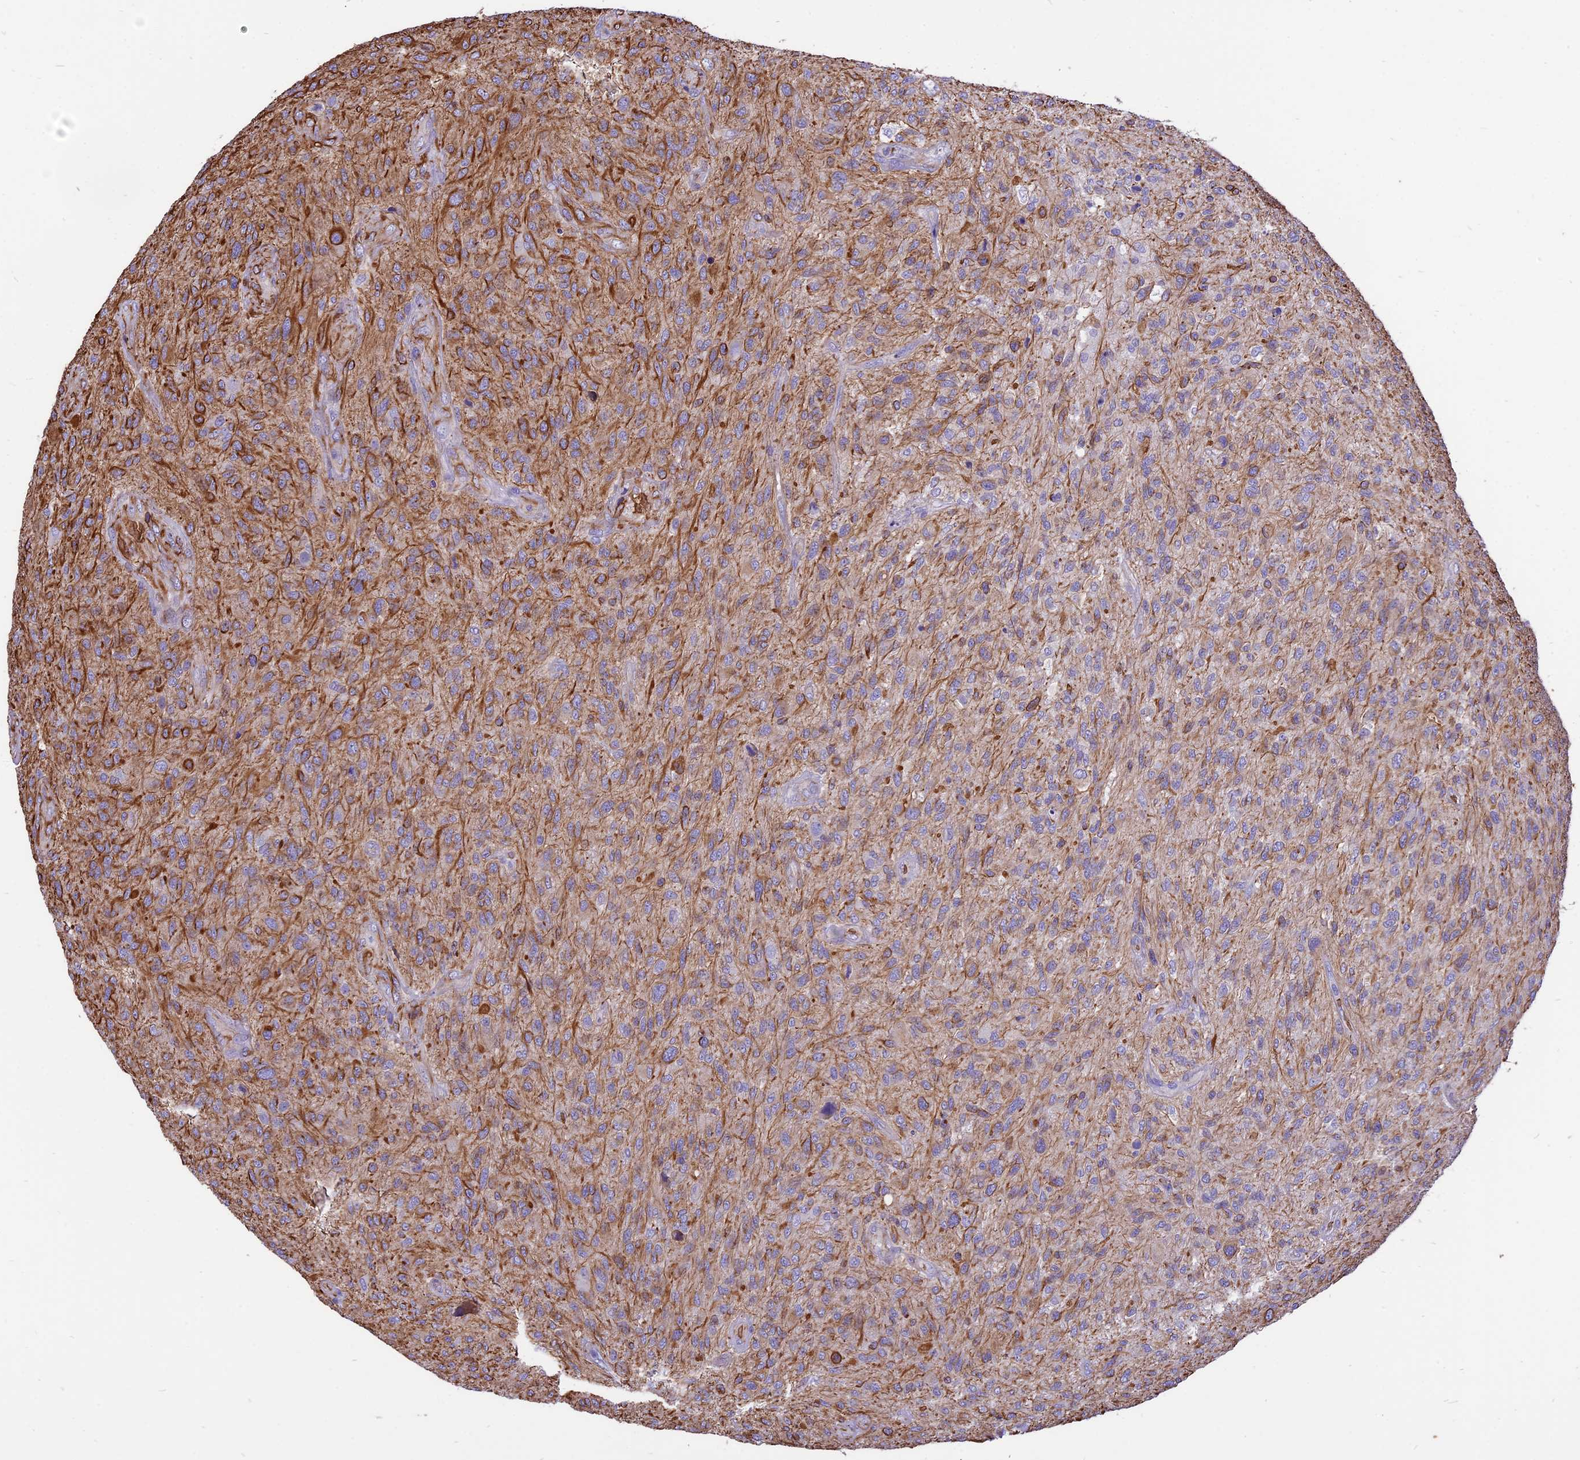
{"staining": {"intensity": "moderate", "quantity": "<25%", "location": "cytoplasmic/membranous"}, "tissue": "glioma", "cell_type": "Tumor cells", "image_type": "cancer", "snomed": [{"axis": "morphology", "description": "Glioma, malignant, High grade"}, {"axis": "topography", "description": "Brain"}], "caption": "Immunohistochemistry (IHC) image of neoplastic tissue: glioma stained using immunohistochemistry reveals low levels of moderate protein expression localized specifically in the cytoplasmic/membranous of tumor cells, appearing as a cytoplasmic/membranous brown color.", "gene": "TTC4", "patient": {"sex": "male", "age": 47}}